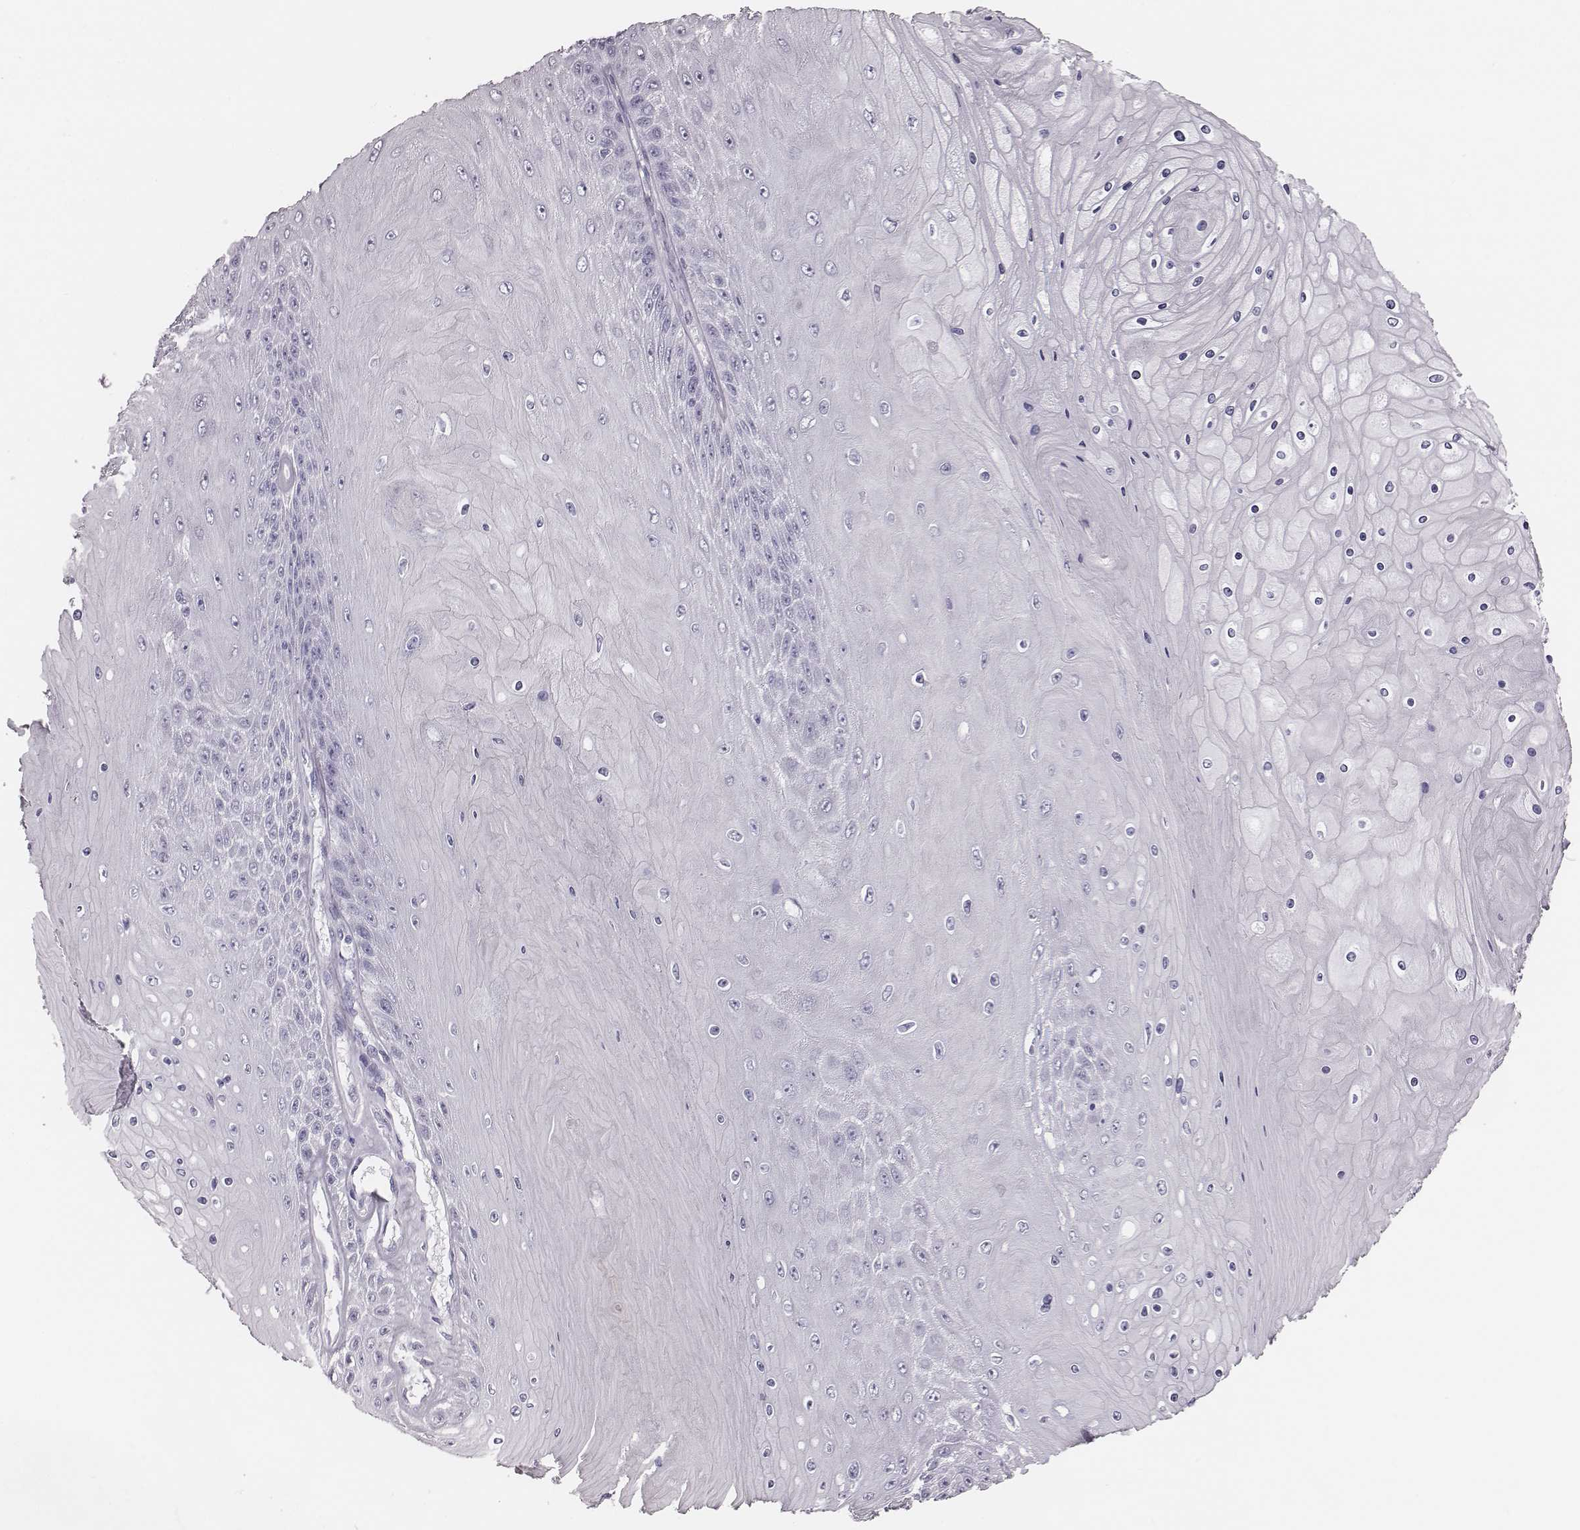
{"staining": {"intensity": "negative", "quantity": "none", "location": "none"}, "tissue": "skin cancer", "cell_type": "Tumor cells", "image_type": "cancer", "snomed": [{"axis": "morphology", "description": "Squamous cell carcinoma, NOS"}, {"axis": "topography", "description": "Skin"}], "caption": "A photomicrograph of human skin cancer (squamous cell carcinoma) is negative for staining in tumor cells.", "gene": "CSH1", "patient": {"sex": "male", "age": 62}}